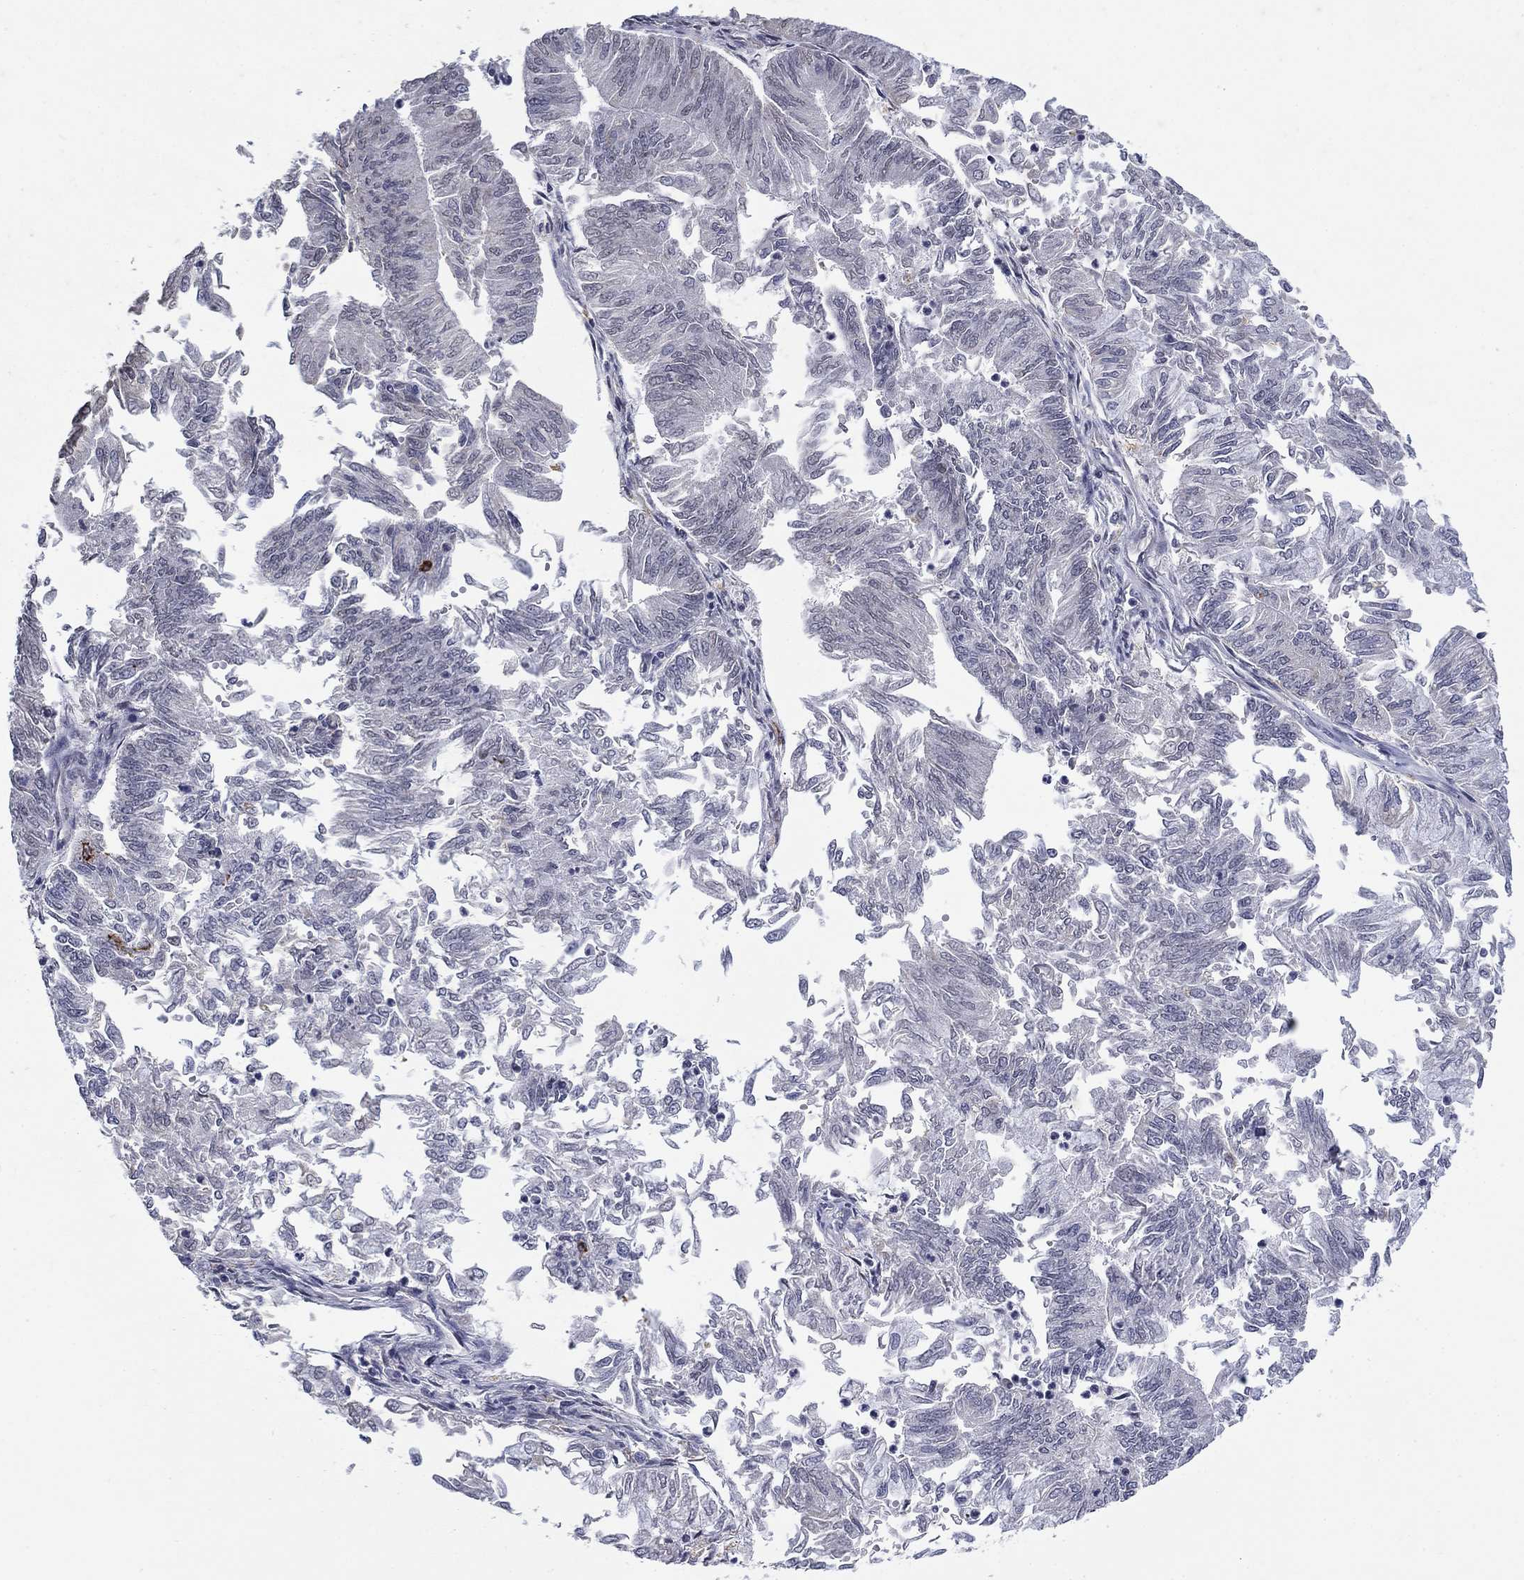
{"staining": {"intensity": "negative", "quantity": "none", "location": "none"}, "tissue": "endometrial cancer", "cell_type": "Tumor cells", "image_type": "cancer", "snomed": [{"axis": "morphology", "description": "Adenocarcinoma, NOS"}, {"axis": "topography", "description": "Endometrium"}], "caption": "This is an immunohistochemistry (IHC) image of adenocarcinoma (endometrial). There is no expression in tumor cells.", "gene": "GRIA3", "patient": {"sex": "female", "age": 59}}